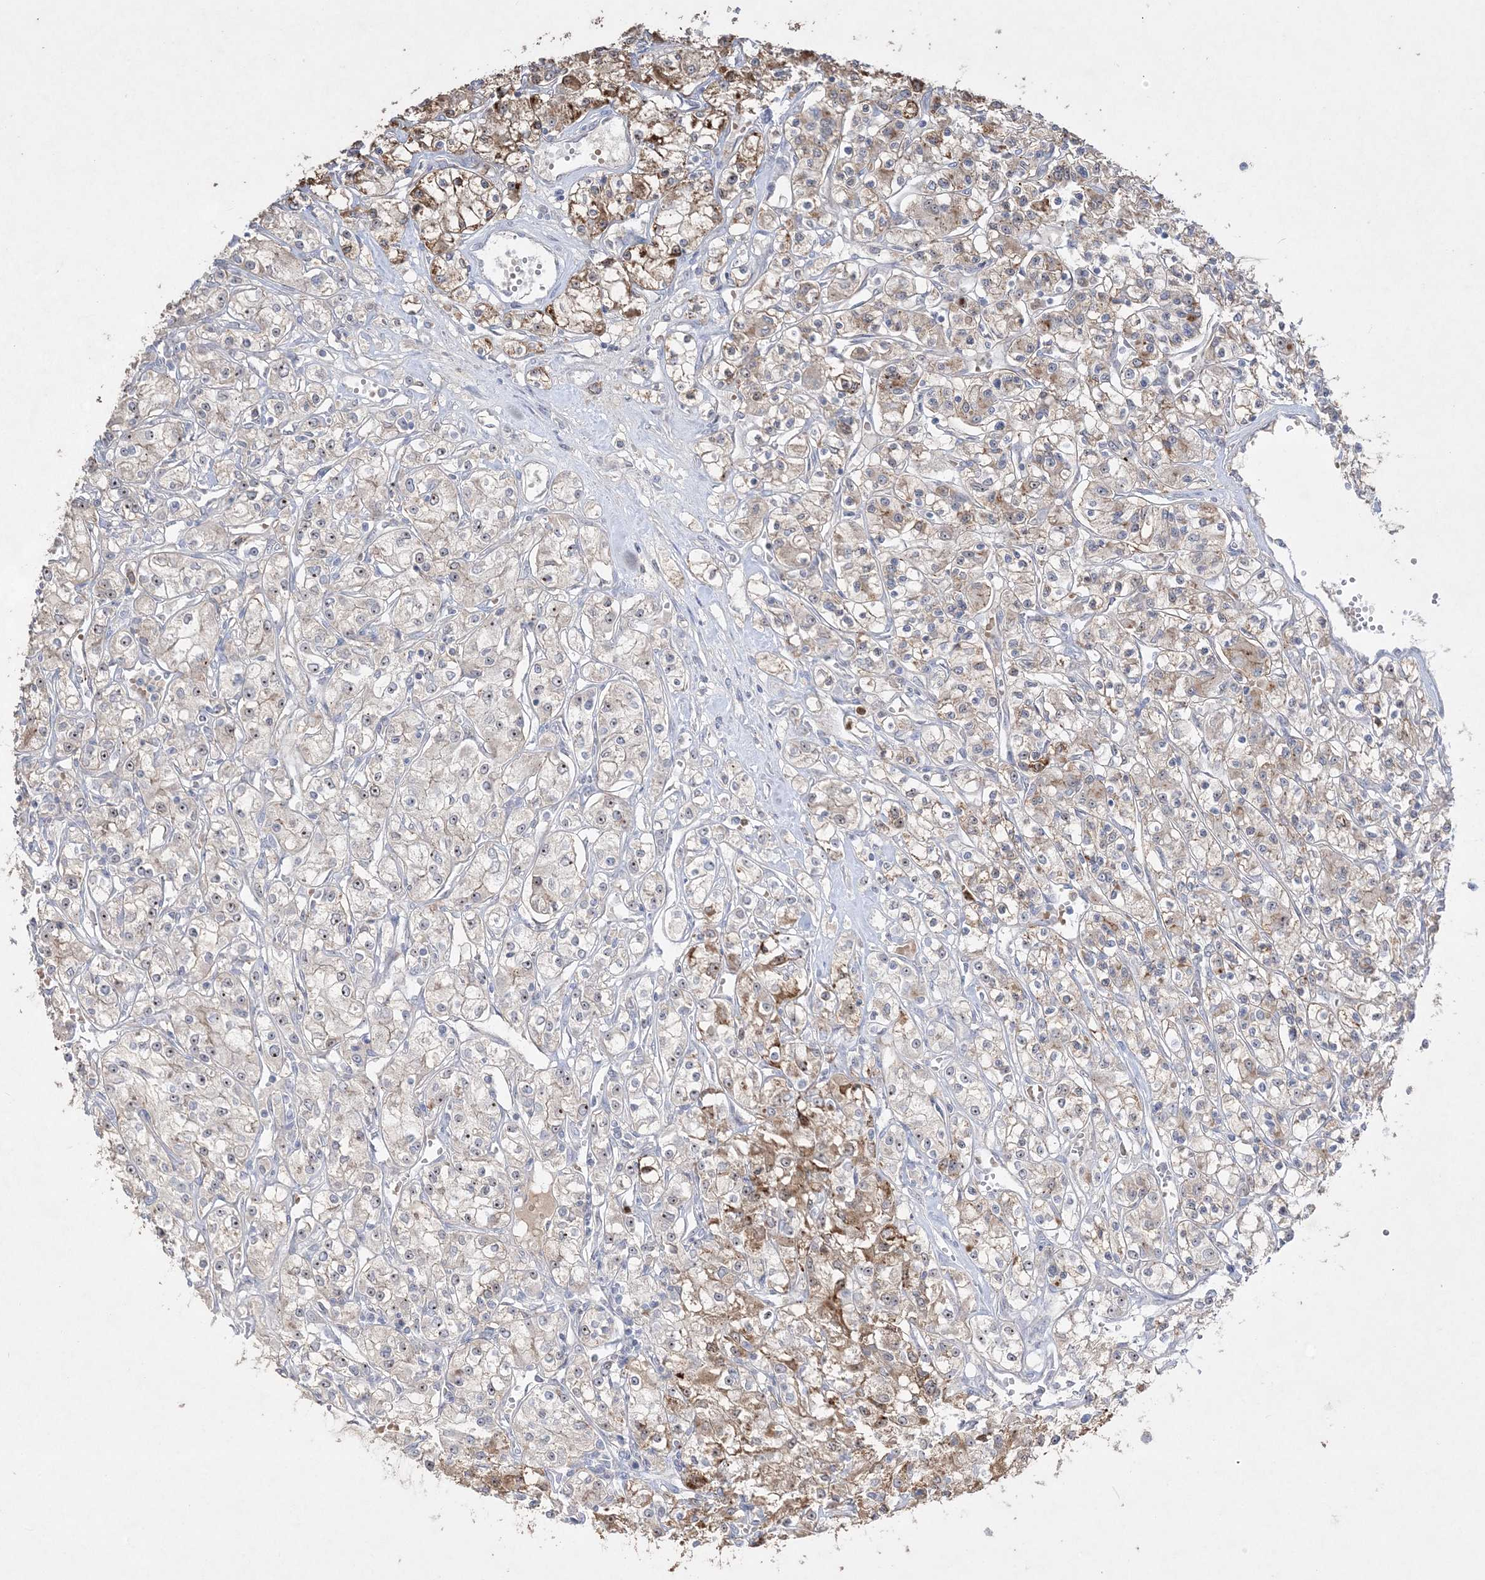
{"staining": {"intensity": "moderate", "quantity": "25%-75%", "location": "cytoplasmic/membranous"}, "tissue": "renal cancer", "cell_type": "Tumor cells", "image_type": "cancer", "snomed": [{"axis": "morphology", "description": "Adenocarcinoma, NOS"}, {"axis": "topography", "description": "Kidney"}], "caption": "Immunohistochemical staining of human renal cancer (adenocarcinoma) demonstrates medium levels of moderate cytoplasmic/membranous staining in about 25%-75% of tumor cells.", "gene": "NOP16", "patient": {"sex": "female", "age": 59}}